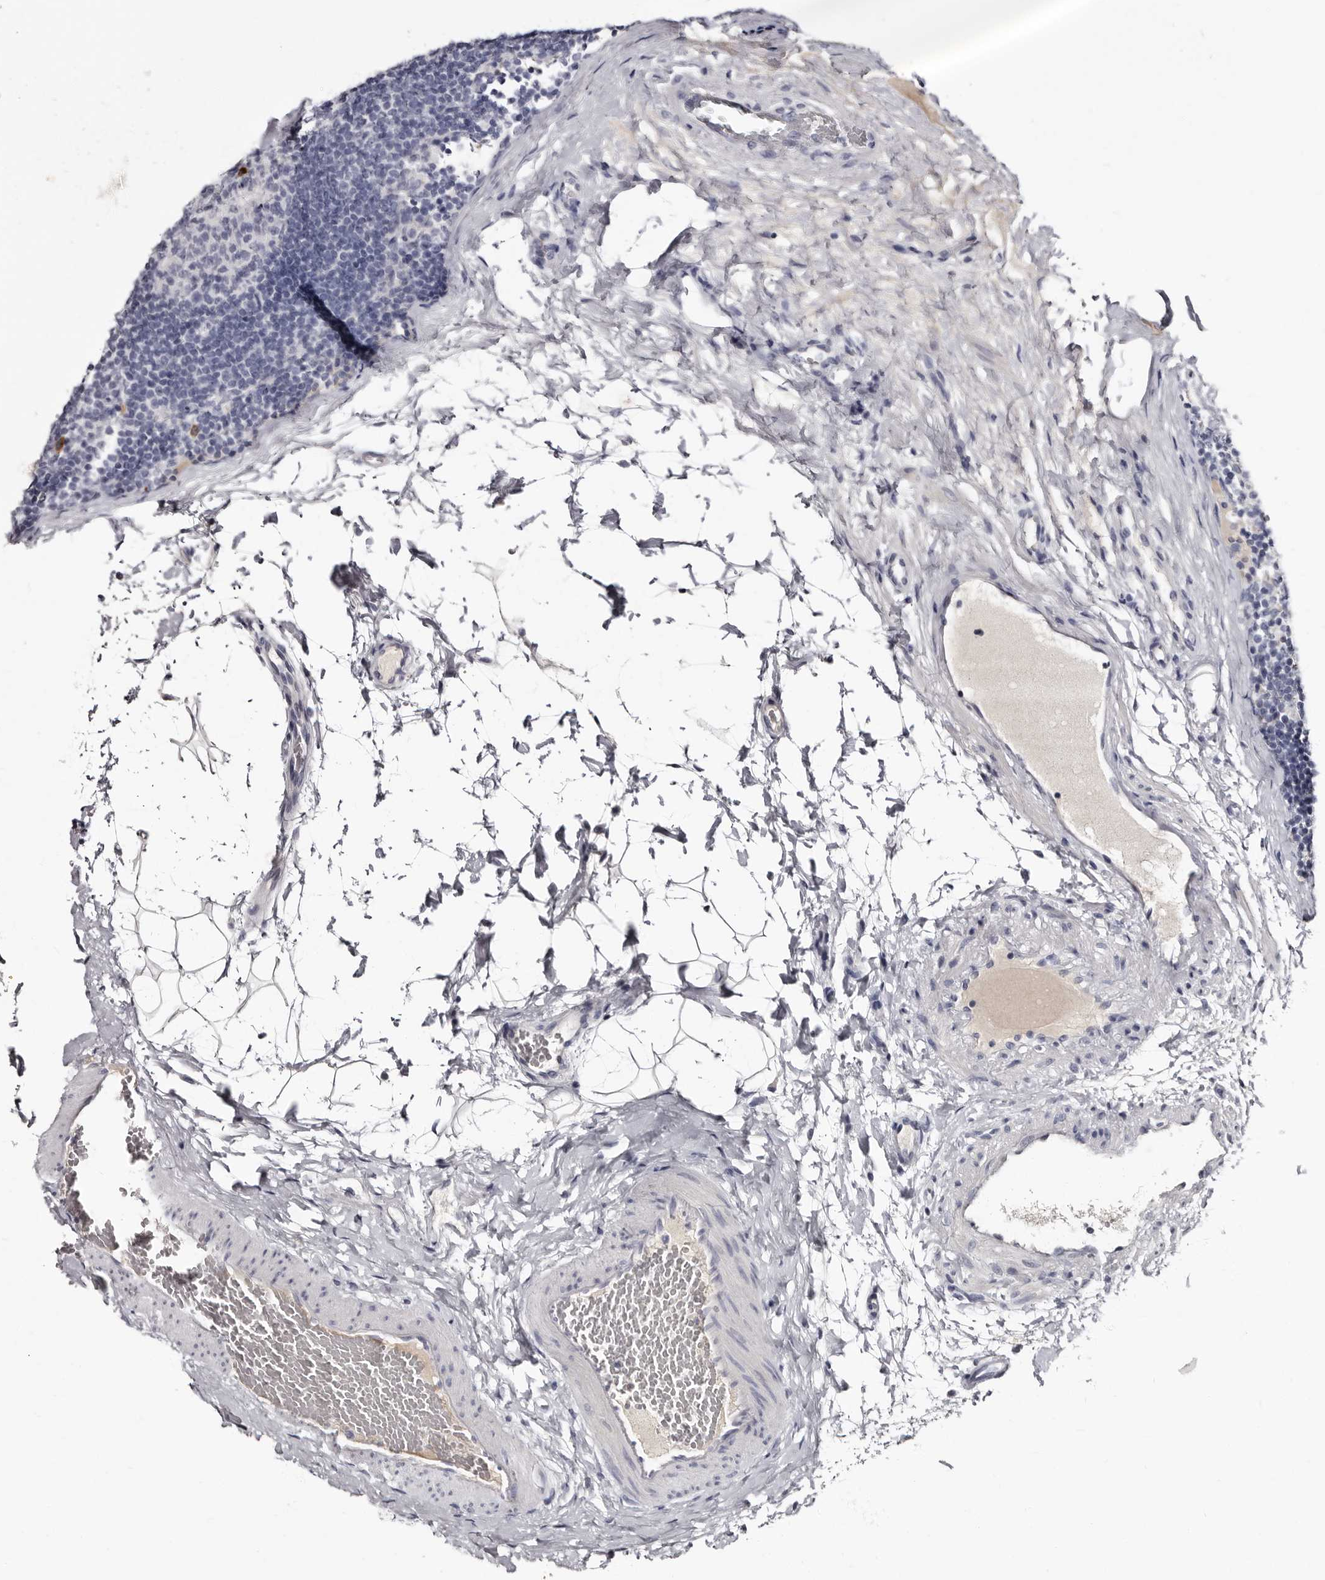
{"staining": {"intensity": "negative", "quantity": "none", "location": "none"}, "tissue": "lymph node", "cell_type": "Germinal center cells", "image_type": "normal", "snomed": [{"axis": "morphology", "description": "Normal tissue, NOS"}, {"axis": "topography", "description": "Lymph node"}], "caption": "Human lymph node stained for a protein using immunohistochemistry shows no expression in germinal center cells.", "gene": "TBC1D22B", "patient": {"sex": "female", "age": 22}}